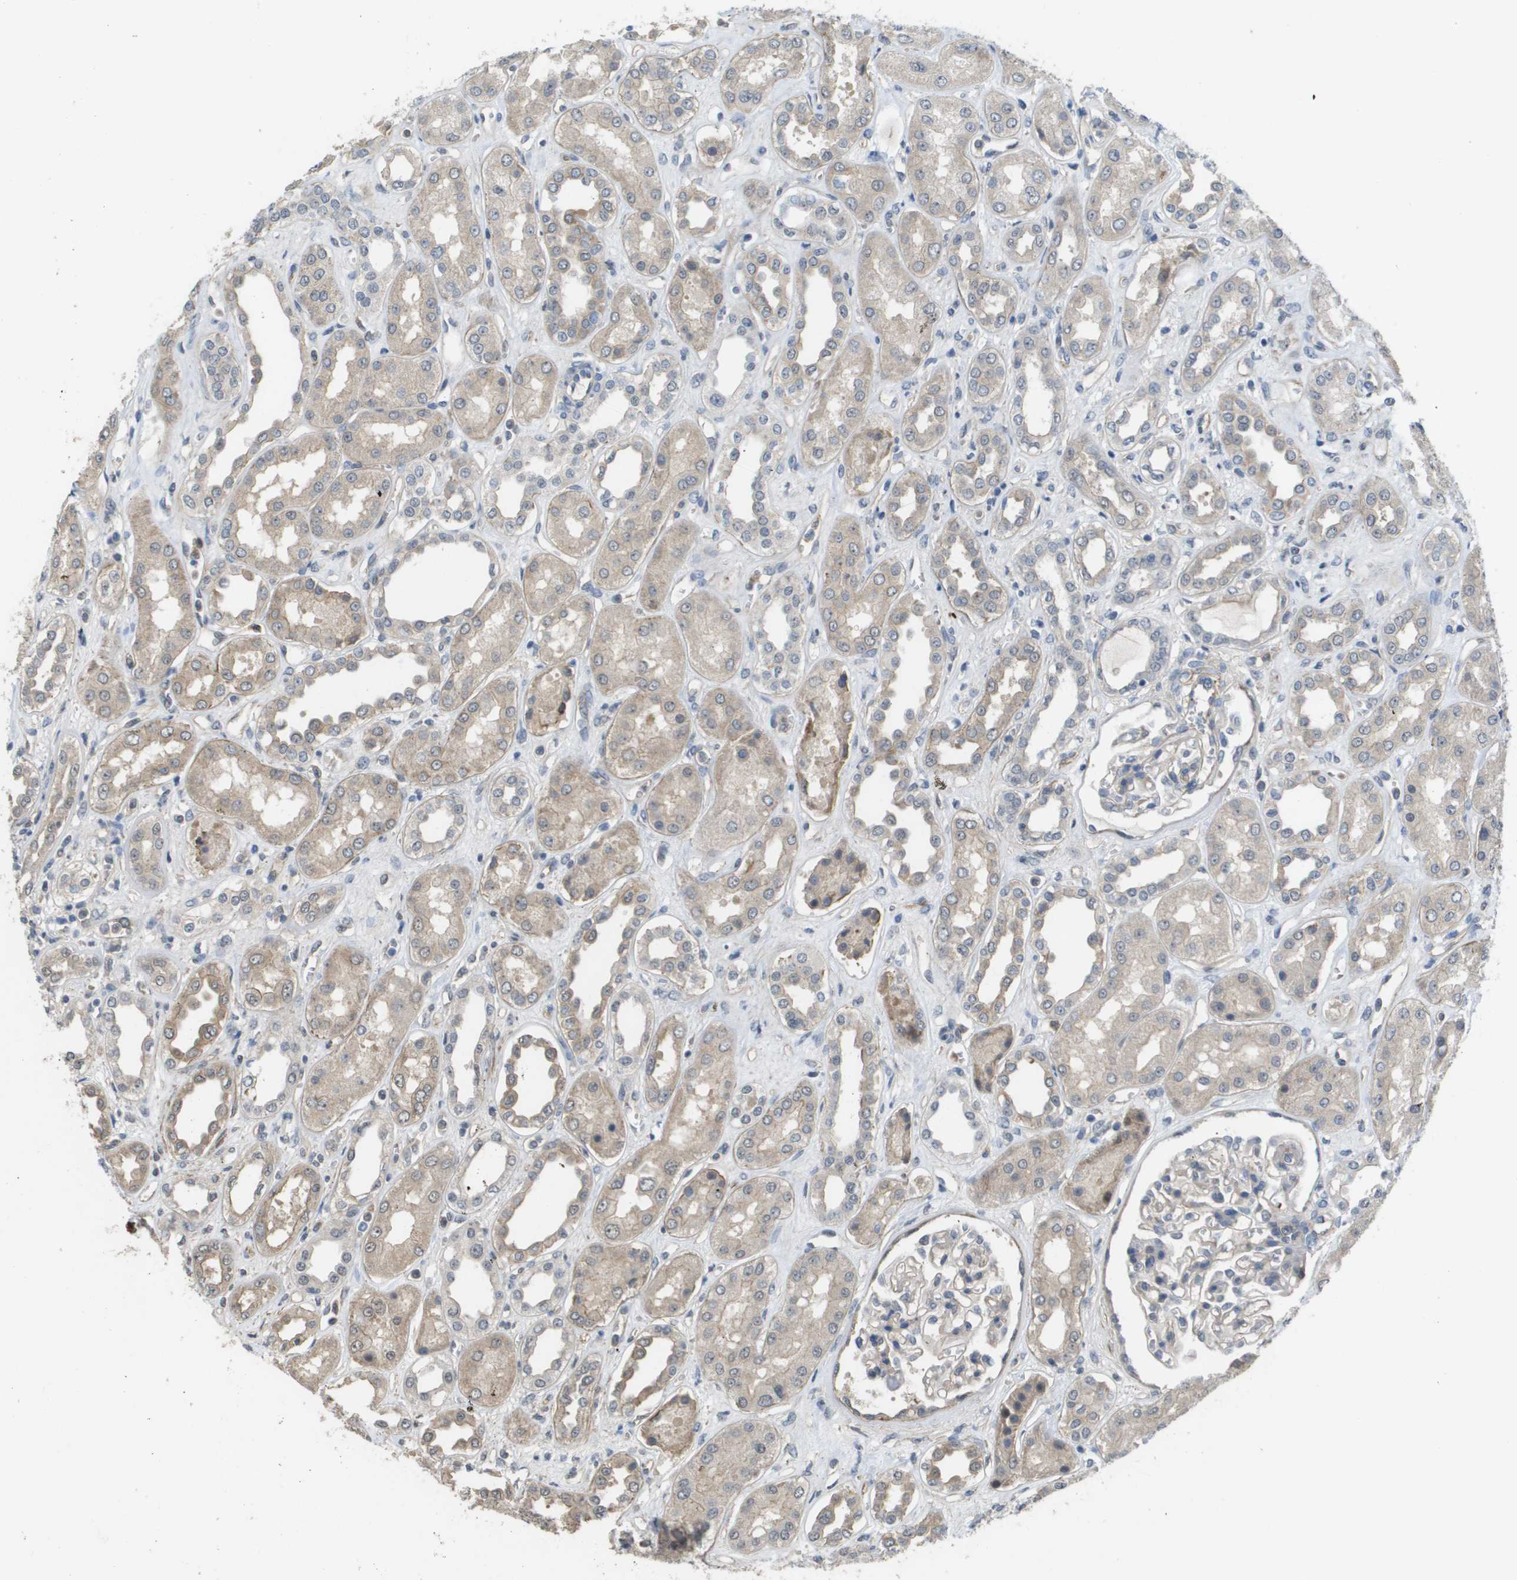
{"staining": {"intensity": "negative", "quantity": "none", "location": "none"}, "tissue": "kidney", "cell_type": "Cells in glomeruli", "image_type": "normal", "snomed": [{"axis": "morphology", "description": "Normal tissue, NOS"}, {"axis": "topography", "description": "Kidney"}], "caption": "Immunohistochemistry (IHC) of normal kidney displays no staining in cells in glomeruli.", "gene": "RNF112", "patient": {"sex": "male", "age": 59}}